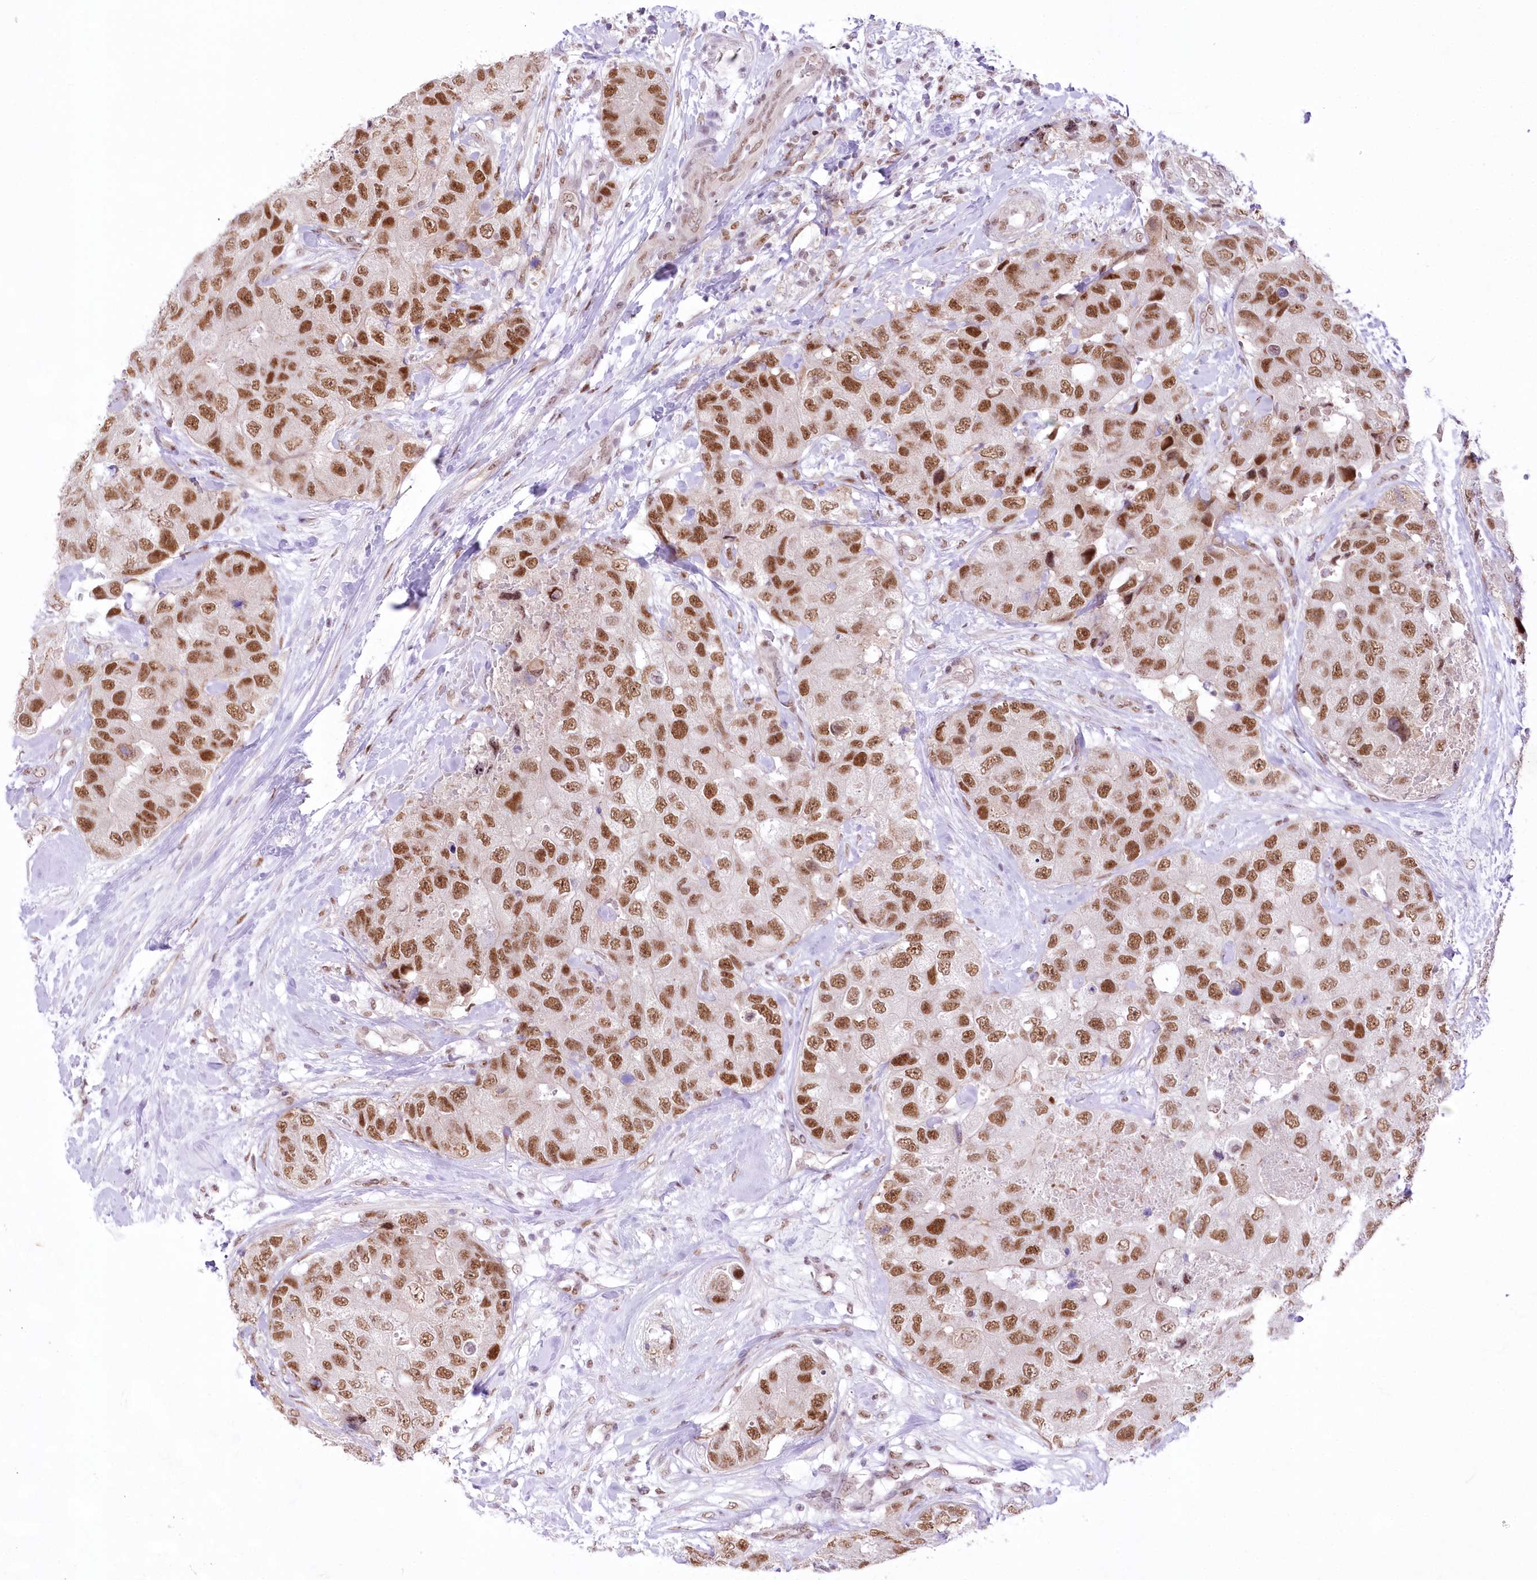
{"staining": {"intensity": "strong", "quantity": ">75%", "location": "nuclear"}, "tissue": "breast cancer", "cell_type": "Tumor cells", "image_type": "cancer", "snomed": [{"axis": "morphology", "description": "Duct carcinoma"}, {"axis": "topography", "description": "Breast"}], "caption": "Protein analysis of breast cancer tissue reveals strong nuclear positivity in about >75% of tumor cells.", "gene": "NSUN2", "patient": {"sex": "female", "age": 62}}